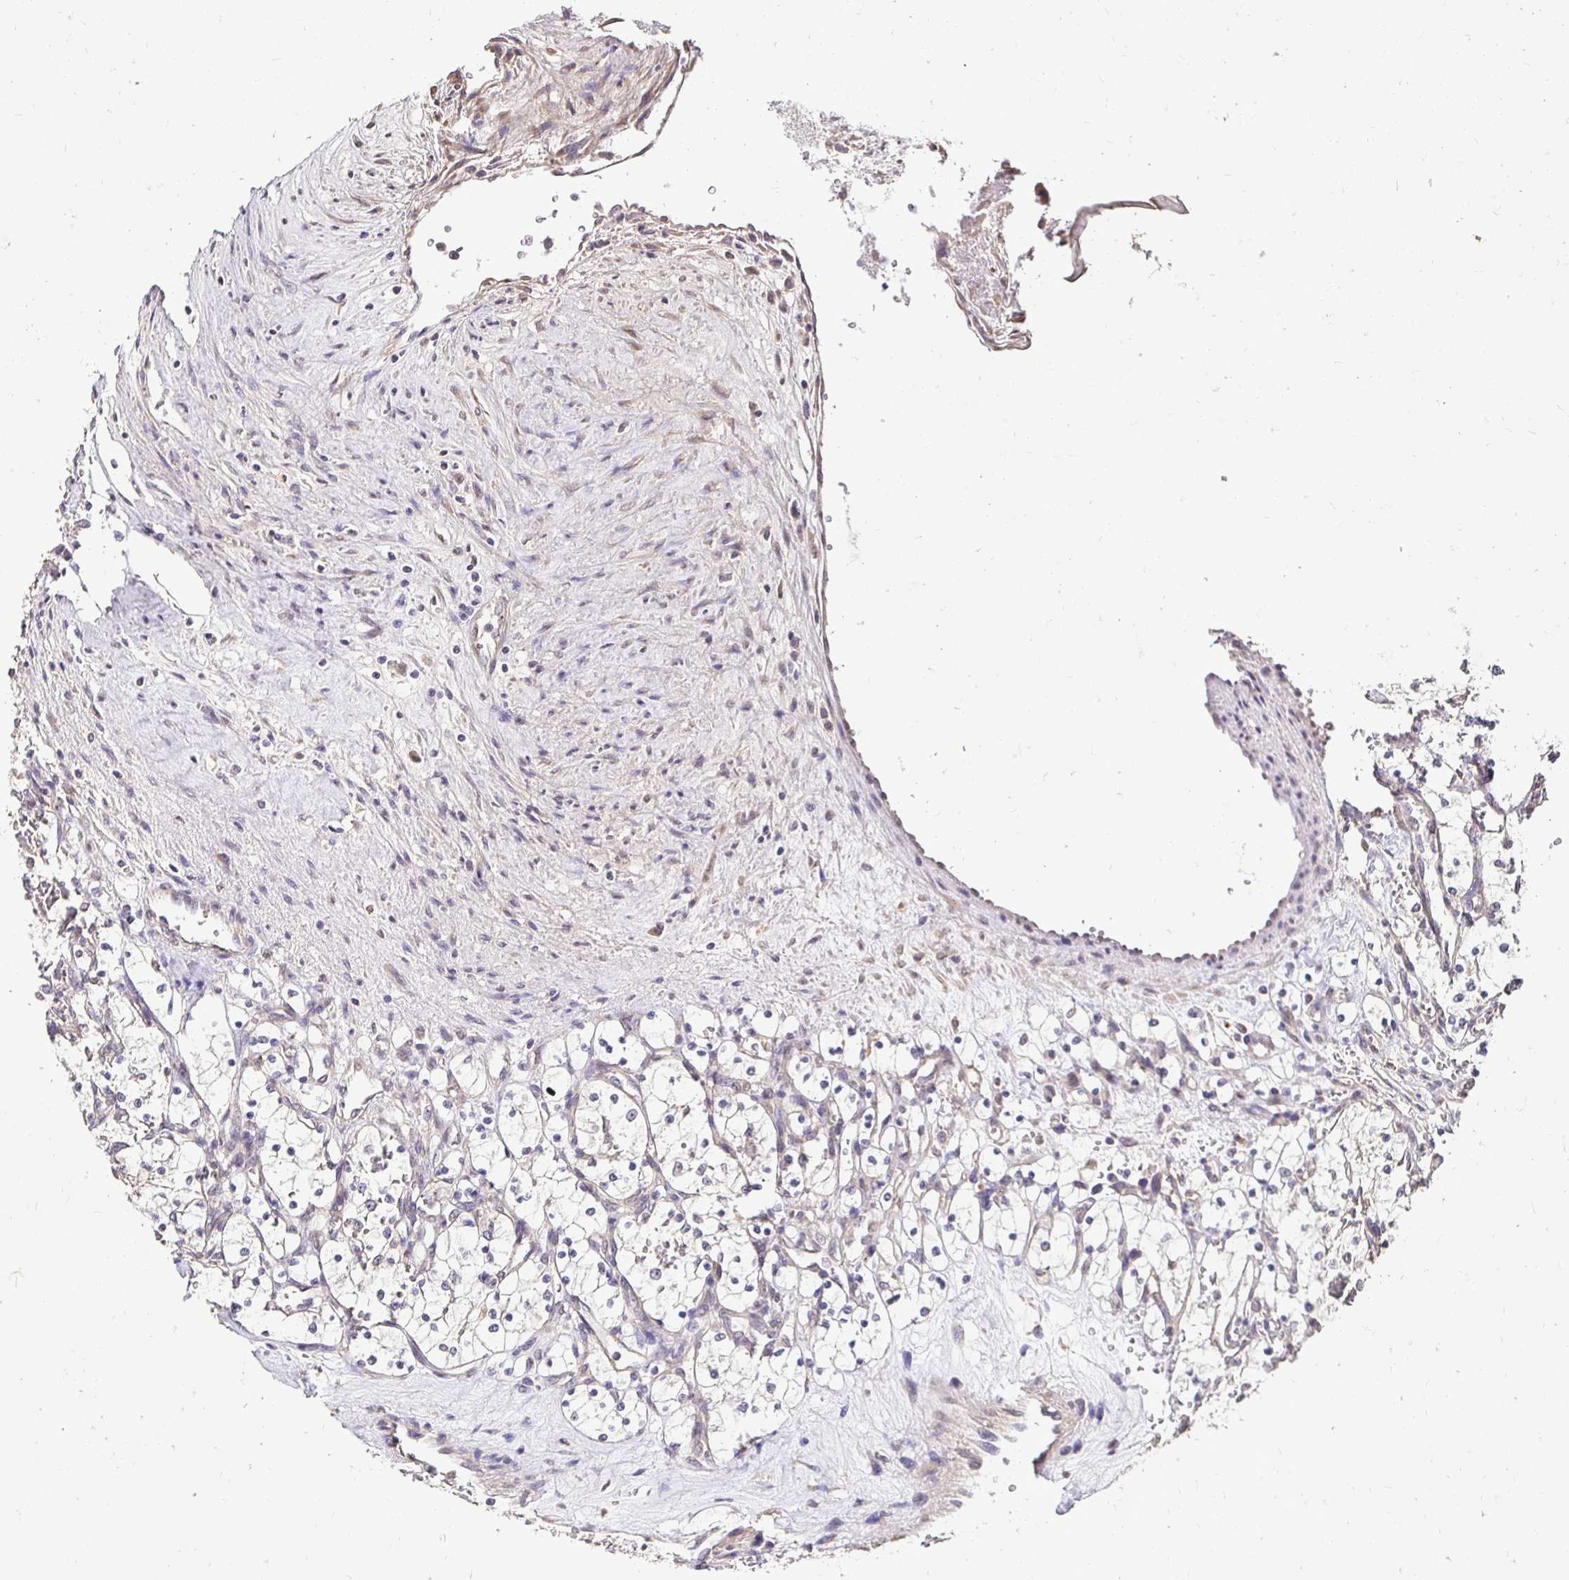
{"staining": {"intensity": "negative", "quantity": "none", "location": "none"}, "tissue": "renal cancer", "cell_type": "Tumor cells", "image_type": "cancer", "snomed": [{"axis": "morphology", "description": "Adenocarcinoma, NOS"}, {"axis": "topography", "description": "Kidney"}], "caption": "High power microscopy image of an IHC histopathology image of renal cancer, revealing no significant expression in tumor cells.", "gene": "RHEBL1", "patient": {"sex": "female", "age": 69}}